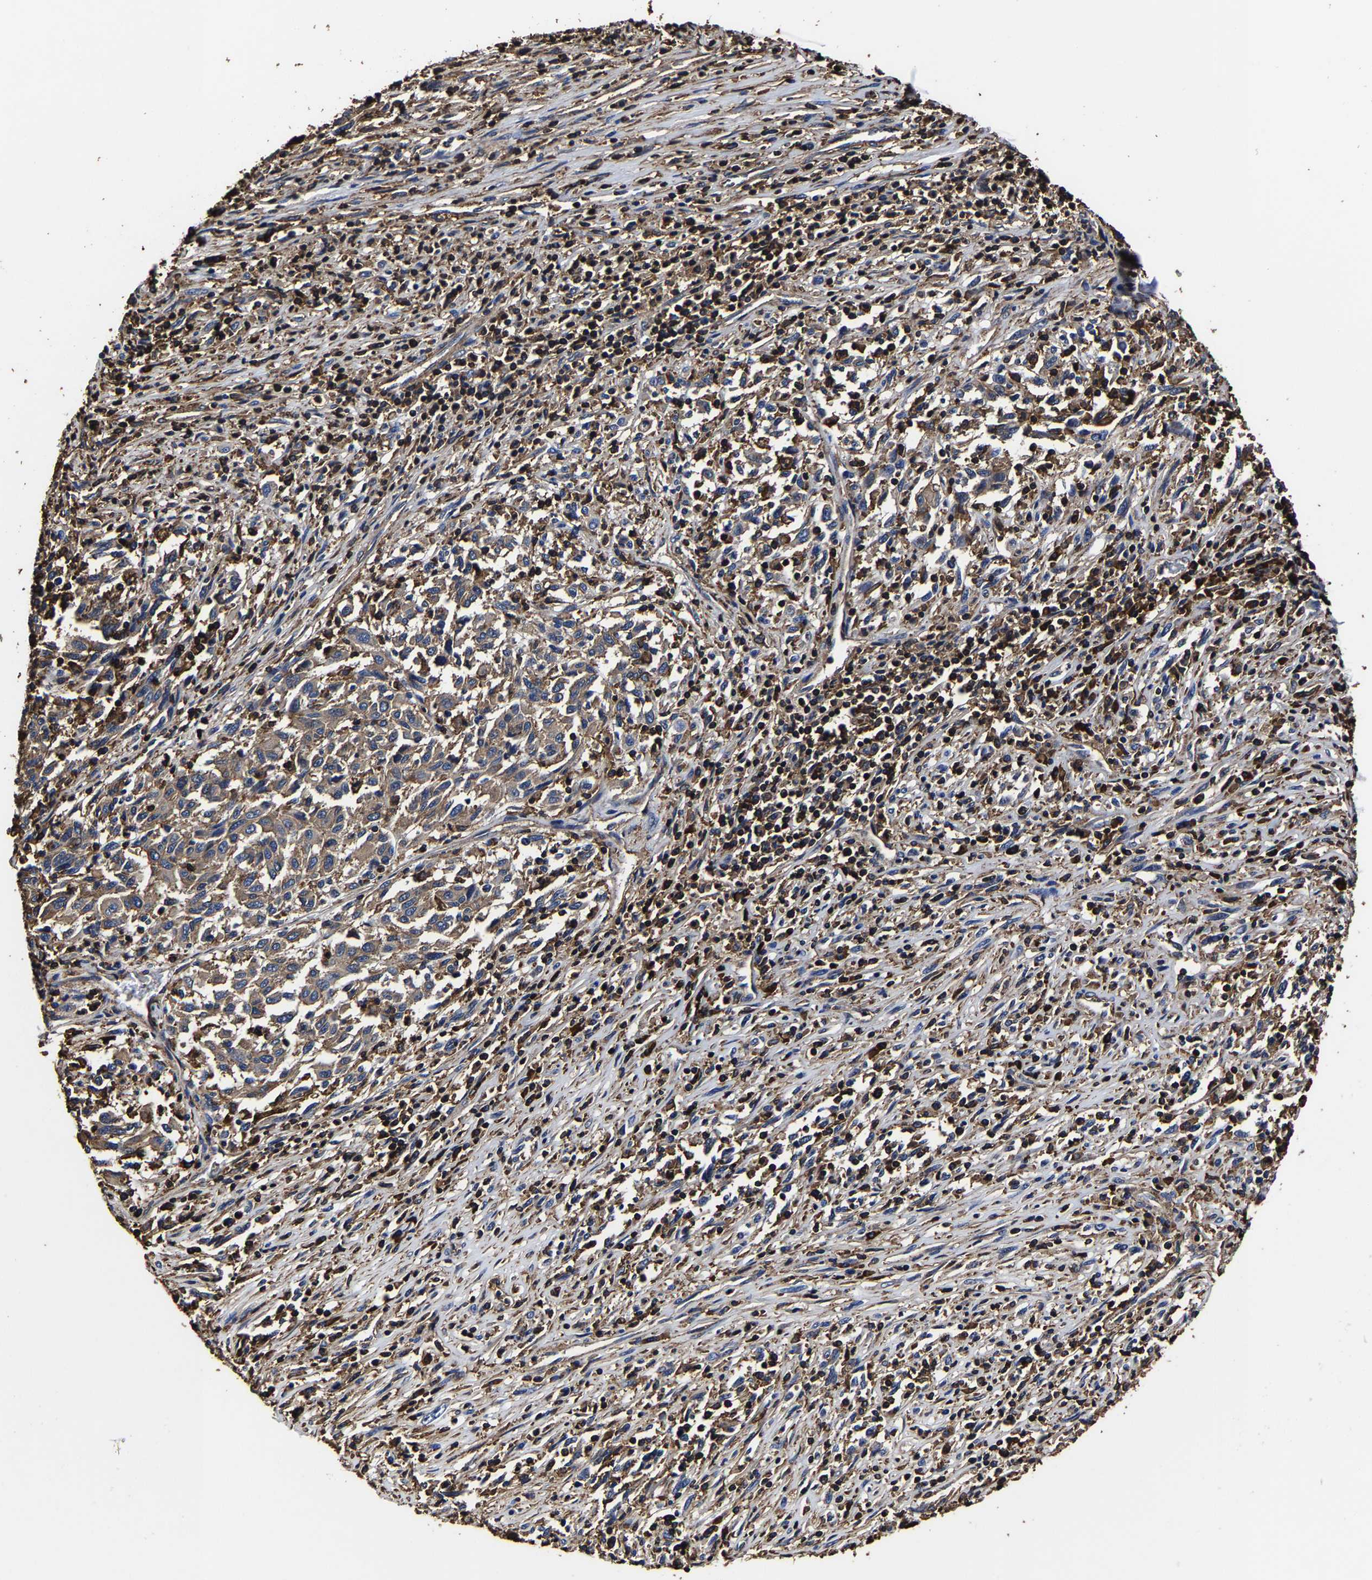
{"staining": {"intensity": "moderate", "quantity": ">75%", "location": "cytoplasmic/membranous"}, "tissue": "melanoma", "cell_type": "Tumor cells", "image_type": "cancer", "snomed": [{"axis": "morphology", "description": "Malignant melanoma, Metastatic site"}, {"axis": "topography", "description": "Lymph node"}], "caption": "Melanoma was stained to show a protein in brown. There is medium levels of moderate cytoplasmic/membranous expression in about >75% of tumor cells. The staining is performed using DAB (3,3'-diaminobenzidine) brown chromogen to label protein expression. The nuclei are counter-stained blue using hematoxylin.", "gene": "SSH3", "patient": {"sex": "male", "age": 61}}